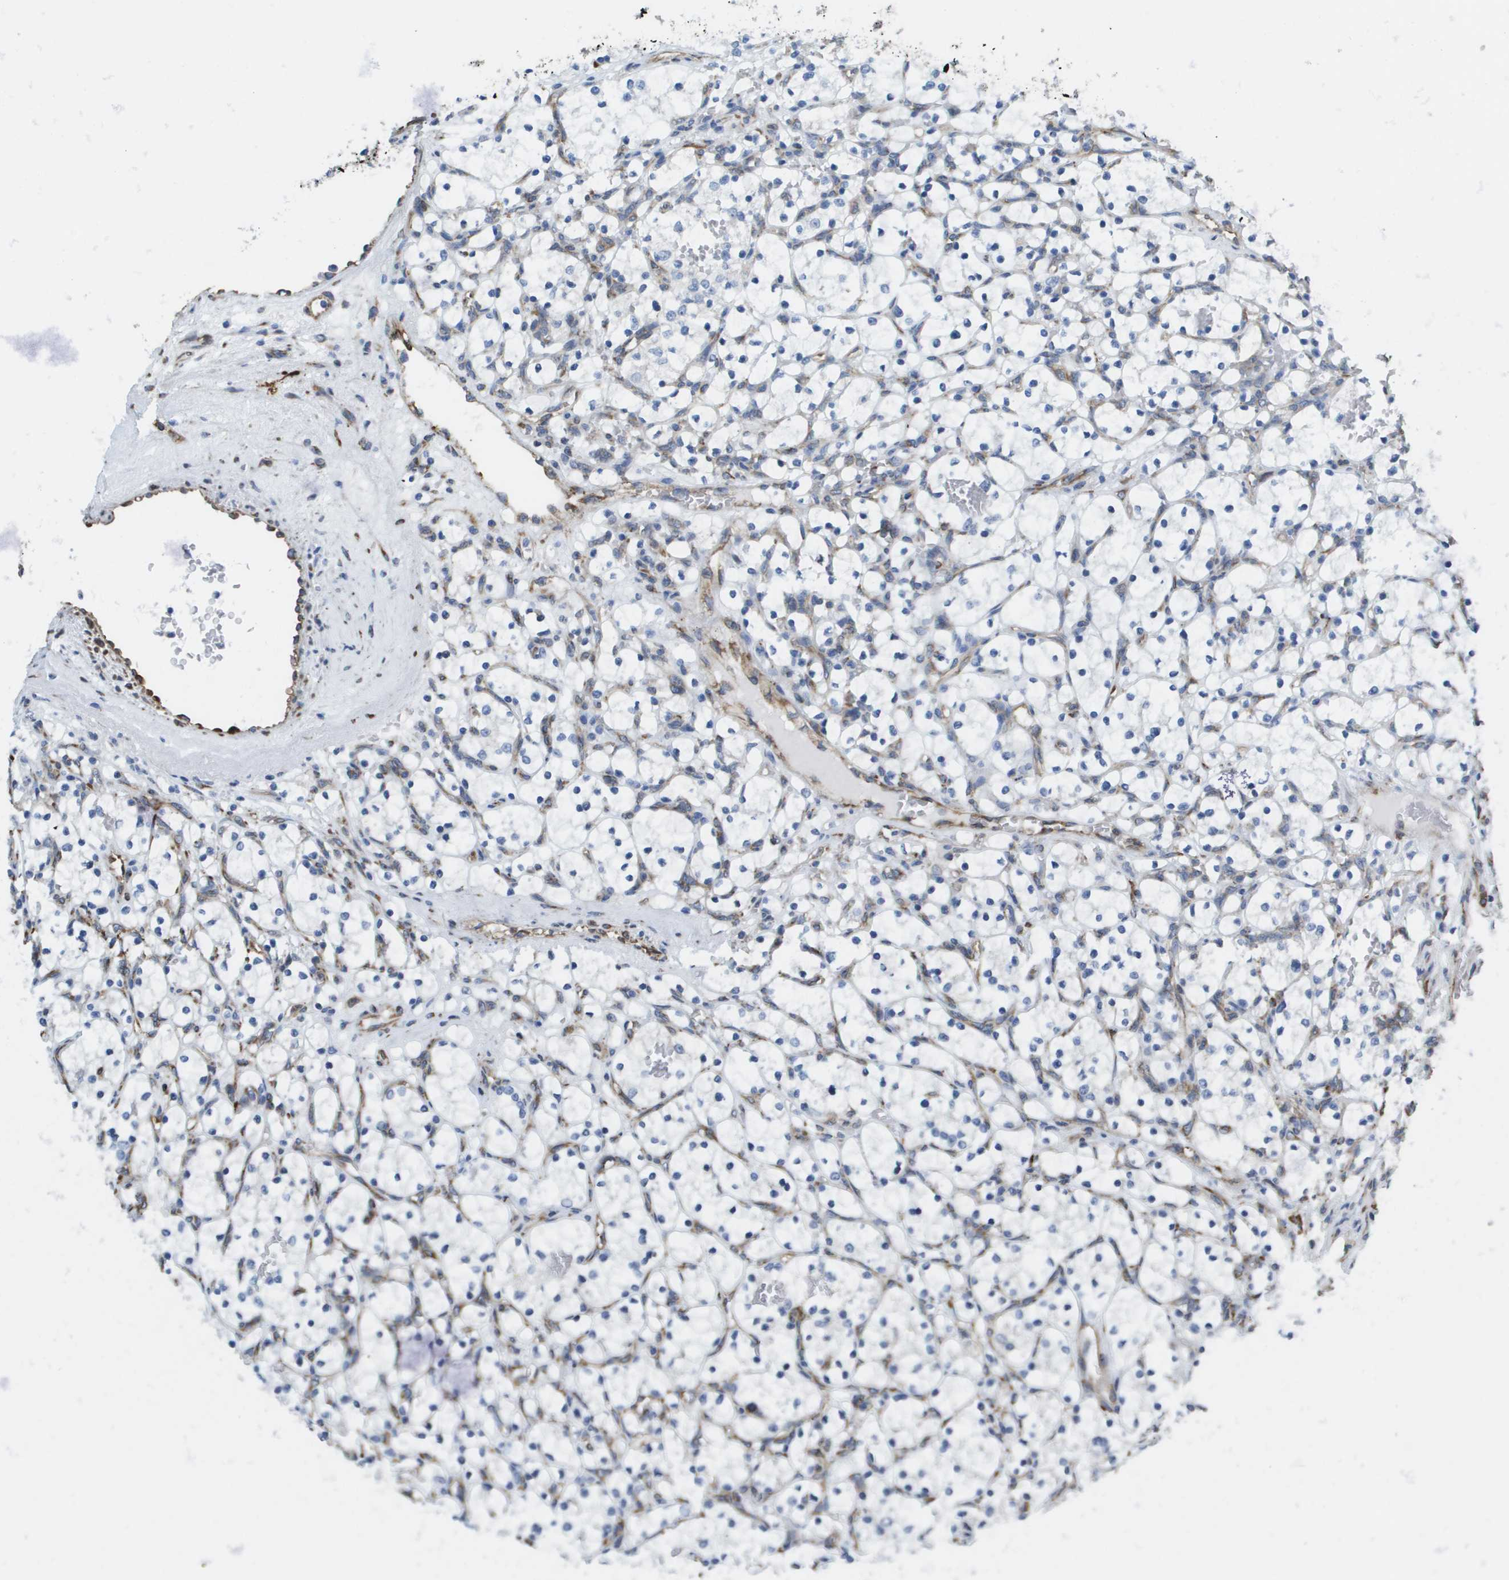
{"staining": {"intensity": "negative", "quantity": "none", "location": "none"}, "tissue": "renal cancer", "cell_type": "Tumor cells", "image_type": "cancer", "snomed": [{"axis": "morphology", "description": "Adenocarcinoma, NOS"}, {"axis": "topography", "description": "Kidney"}], "caption": "The histopathology image reveals no significant positivity in tumor cells of renal cancer (adenocarcinoma). (Brightfield microscopy of DAB (3,3'-diaminobenzidine) IHC at high magnification).", "gene": "ST3GAL2", "patient": {"sex": "female", "age": 69}}